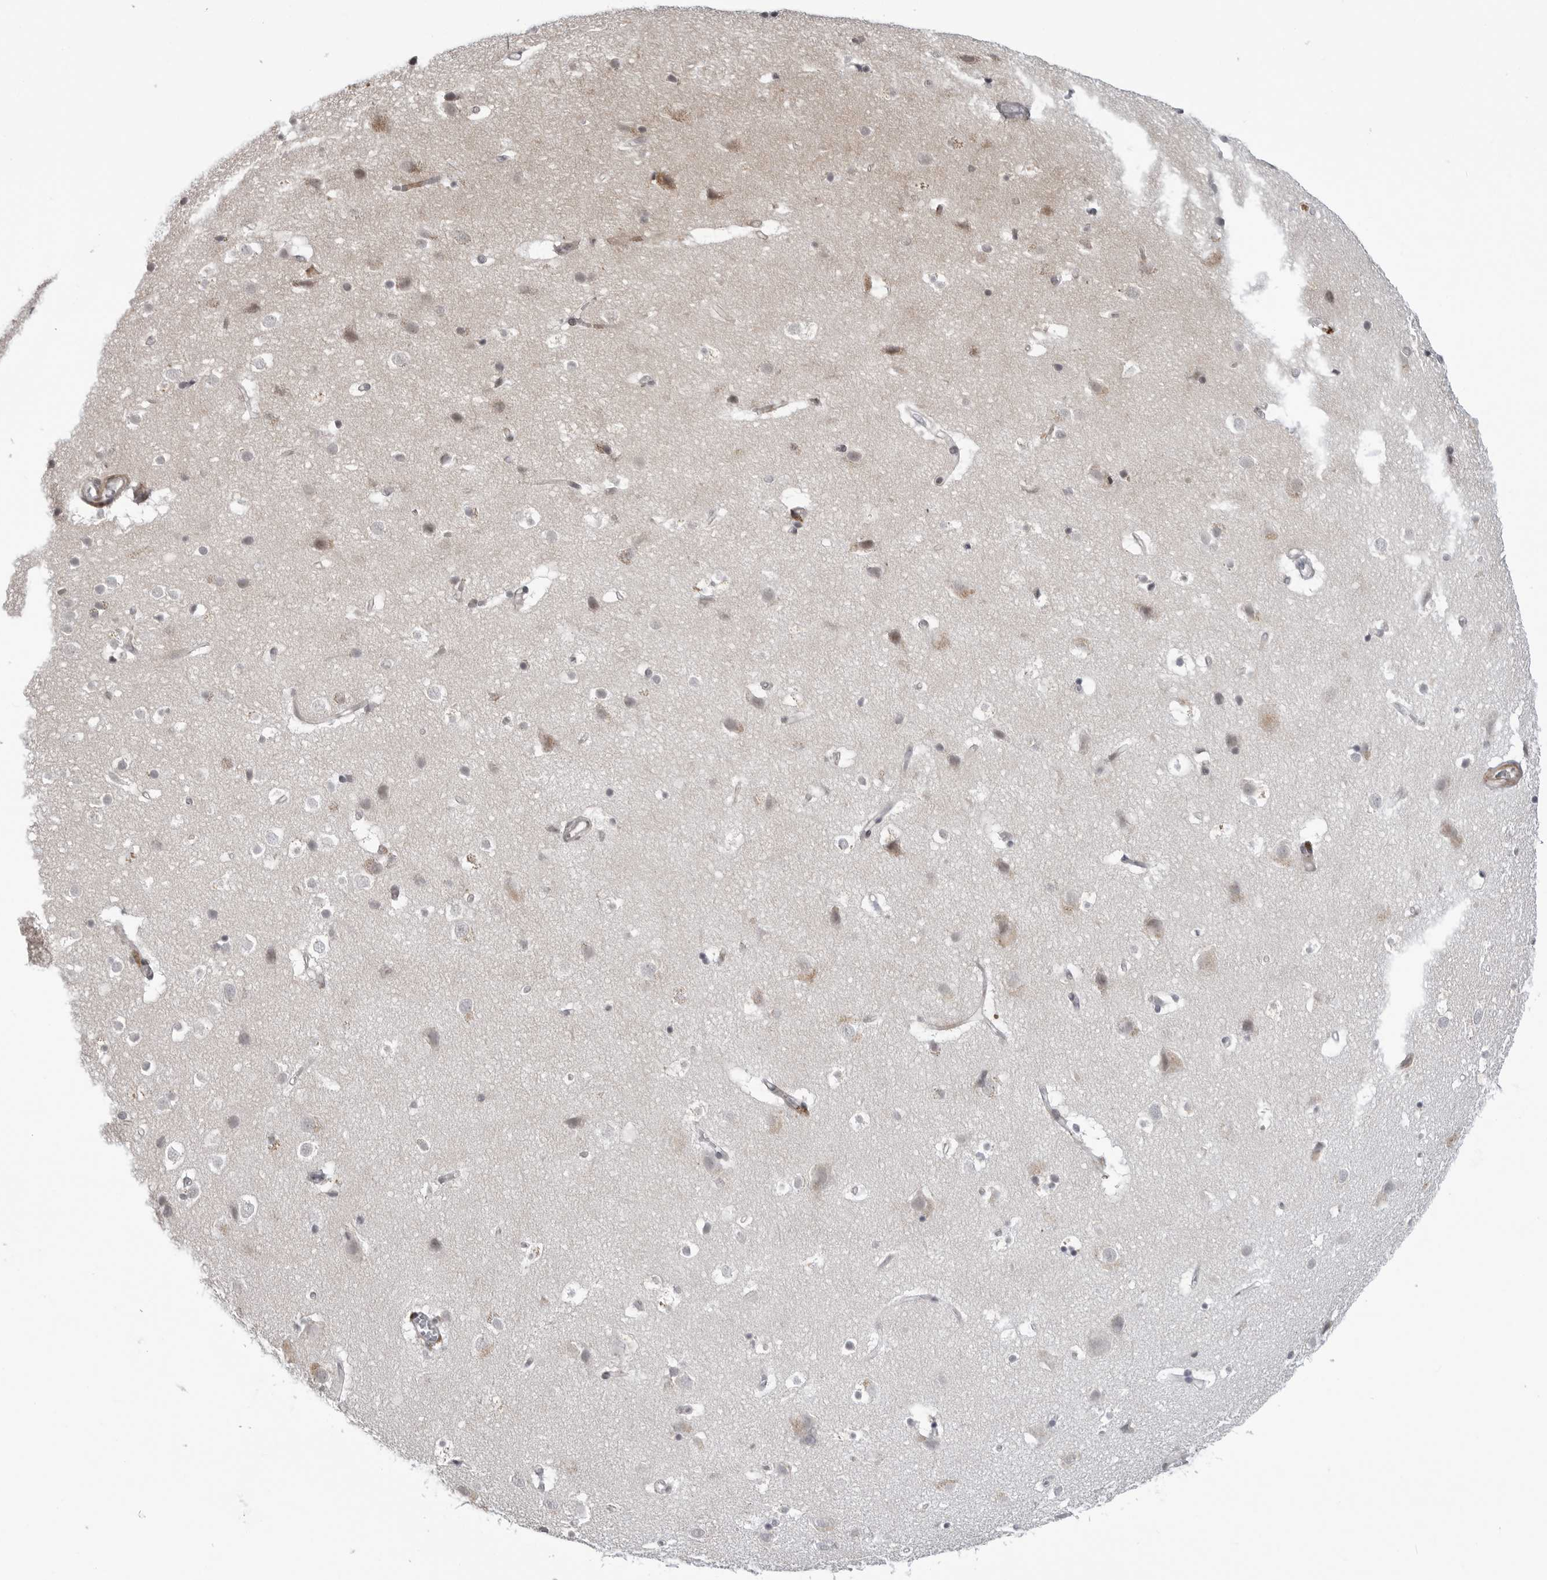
{"staining": {"intensity": "negative", "quantity": "none", "location": "none"}, "tissue": "cerebral cortex", "cell_type": "Endothelial cells", "image_type": "normal", "snomed": [{"axis": "morphology", "description": "Normal tissue, NOS"}, {"axis": "topography", "description": "Cerebral cortex"}], "caption": "A high-resolution micrograph shows immunohistochemistry (IHC) staining of normal cerebral cortex, which shows no significant staining in endothelial cells. The staining was performed using DAB (3,3'-diaminobenzidine) to visualize the protein expression in brown, while the nuclei were stained in blue with hematoxylin (Magnification: 20x).", "gene": "ADAMTS5", "patient": {"sex": "male", "age": 54}}